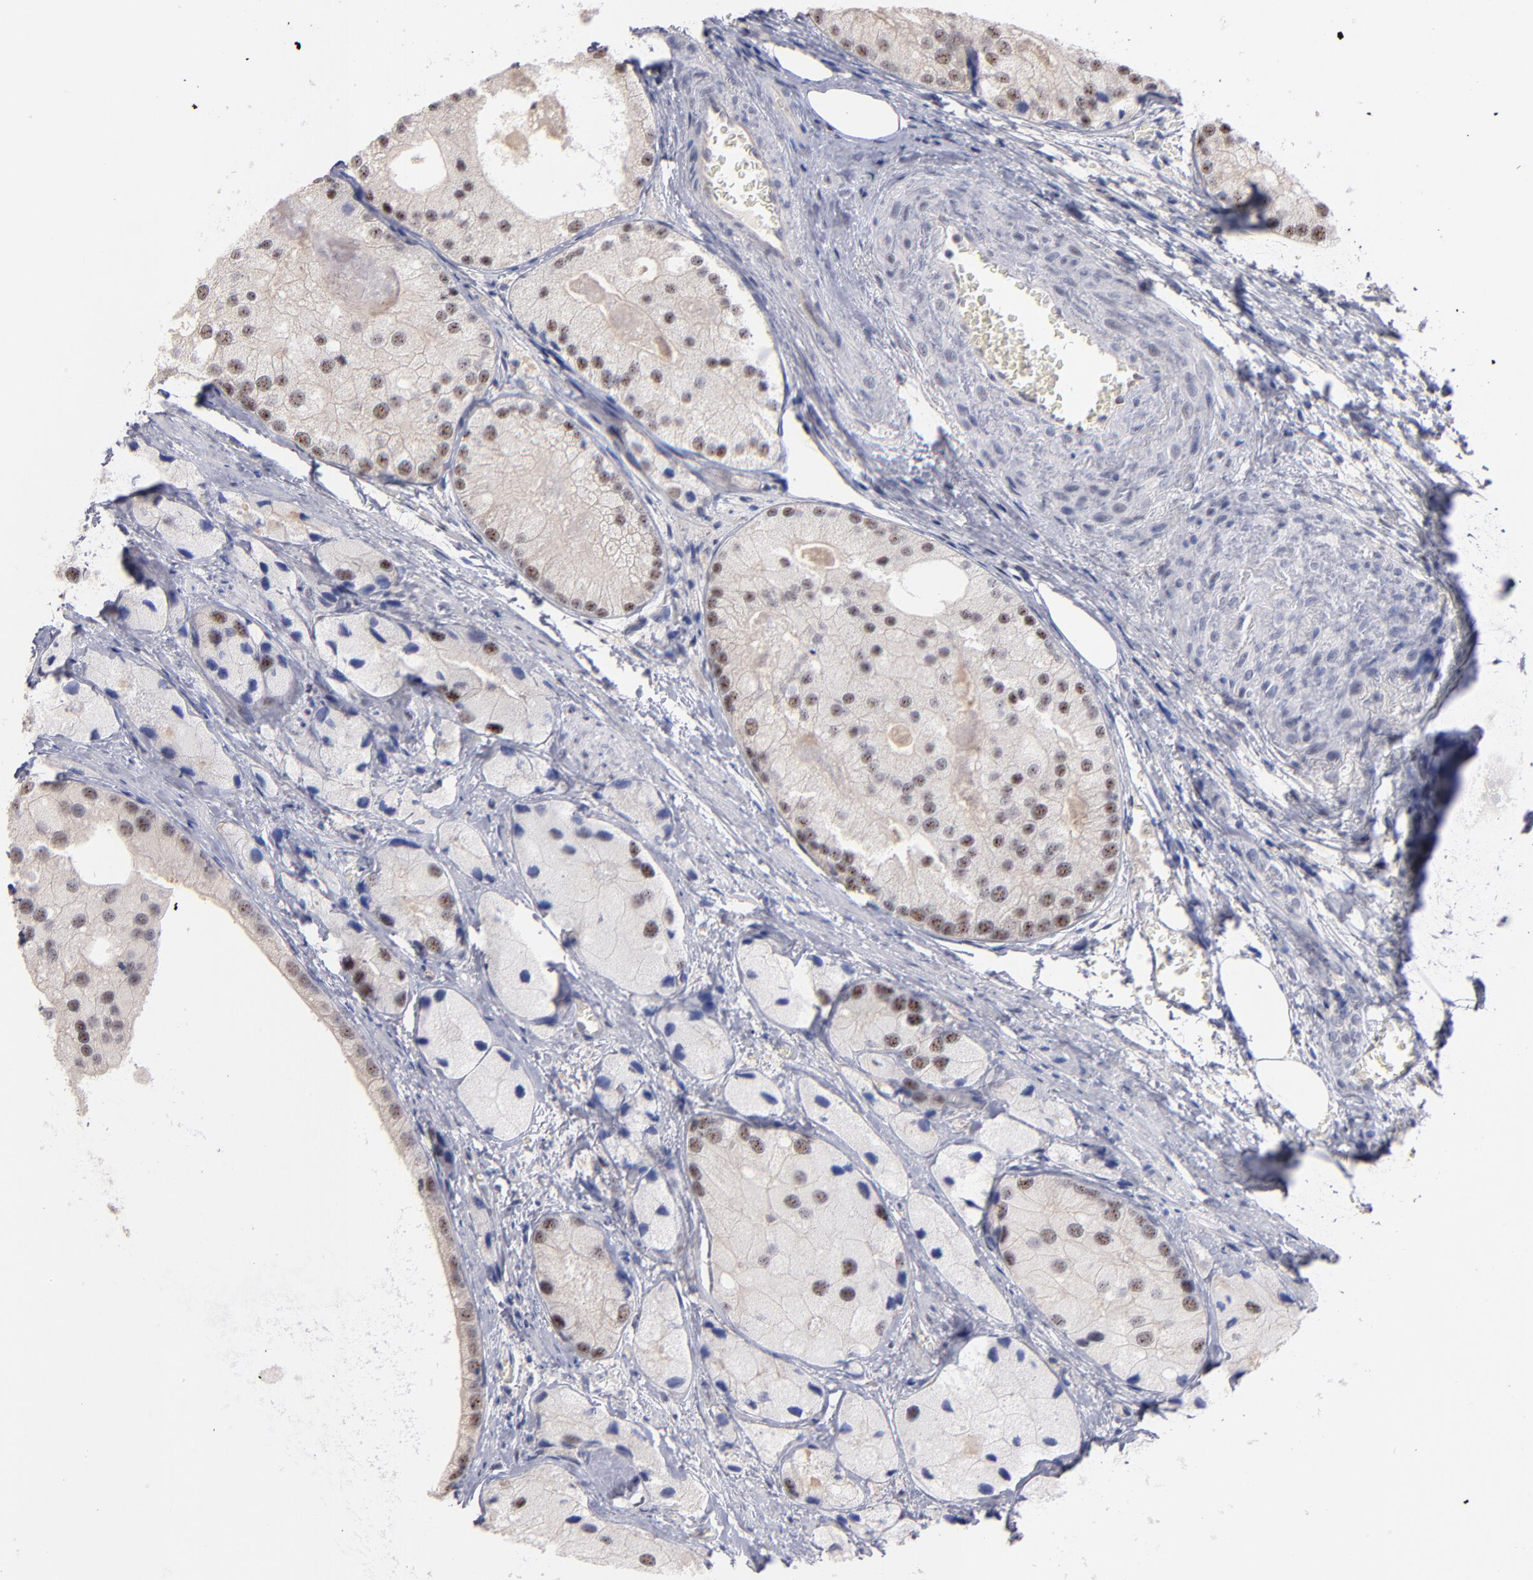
{"staining": {"intensity": "moderate", "quantity": "25%-75%", "location": "nuclear"}, "tissue": "prostate cancer", "cell_type": "Tumor cells", "image_type": "cancer", "snomed": [{"axis": "morphology", "description": "Adenocarcinoma, Low grade"}, {"axis": "topography", "description": "Prostate"}], "caption": "There is medium levels of moderate nuclear positivity in tumor cells of prostate cancer (adenocarcinoma (low-grade)), as demonstrated by immunohistochemical staining (brown color).", "gene": "RAF1", "patient": {"sex": "male", "age": 69}}